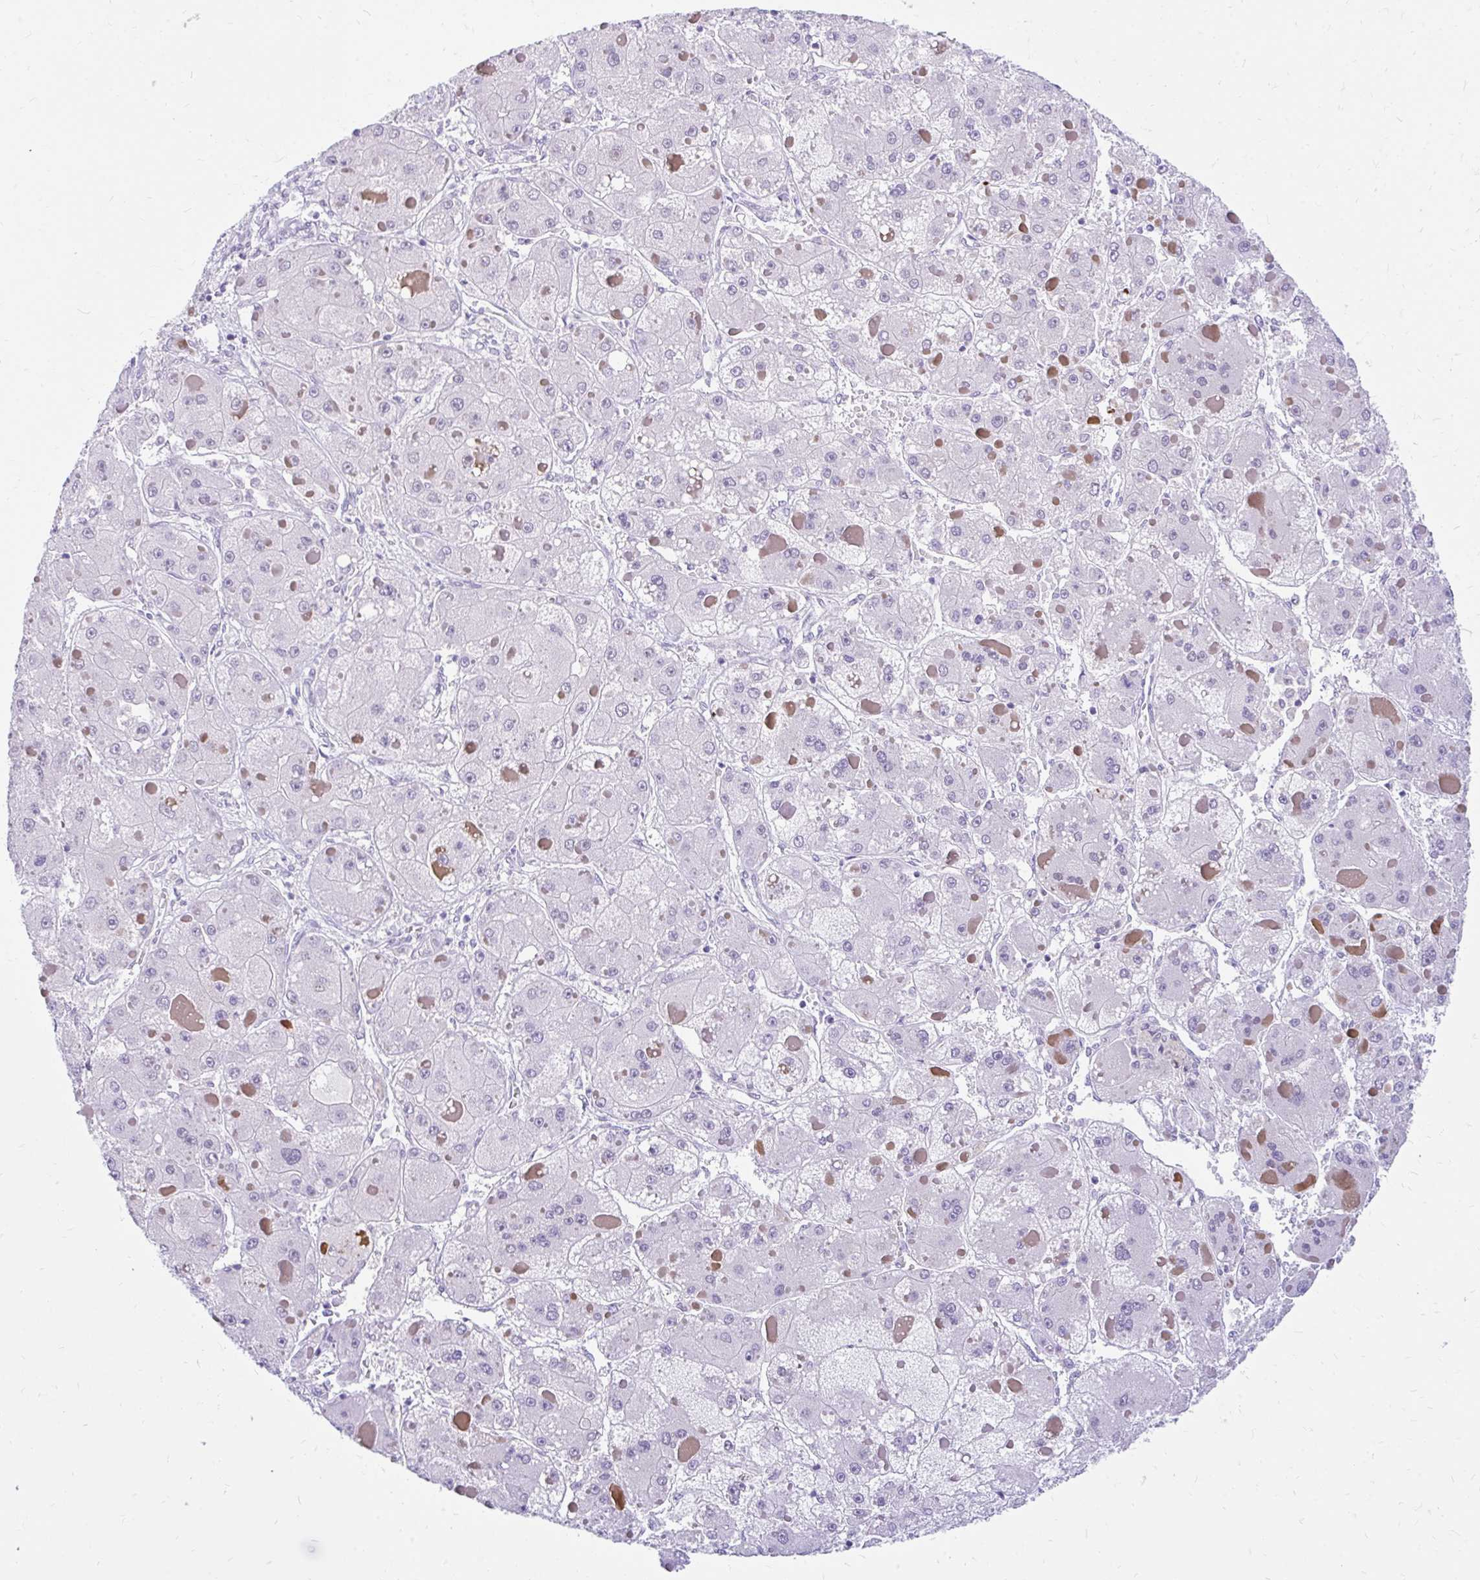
{"staining": {"intensity": "negative", "quantity": "none", "location": "none"}, "tissue": "liver cancer", "cell_type": "Tumor cells", "image_type": "cancer", "snomed": [{"axis": "morphology", "description": "Carcinoma, Hepatocellular, NOS"}, {"axis": "topography", "description": "Liver"}], "caption": "The image shows no staining of tumor cells in liver cancer (hepatocellular carcinoma).", "gene": "GLB1L2", "patient": {"sex": "female", "age": 73}}